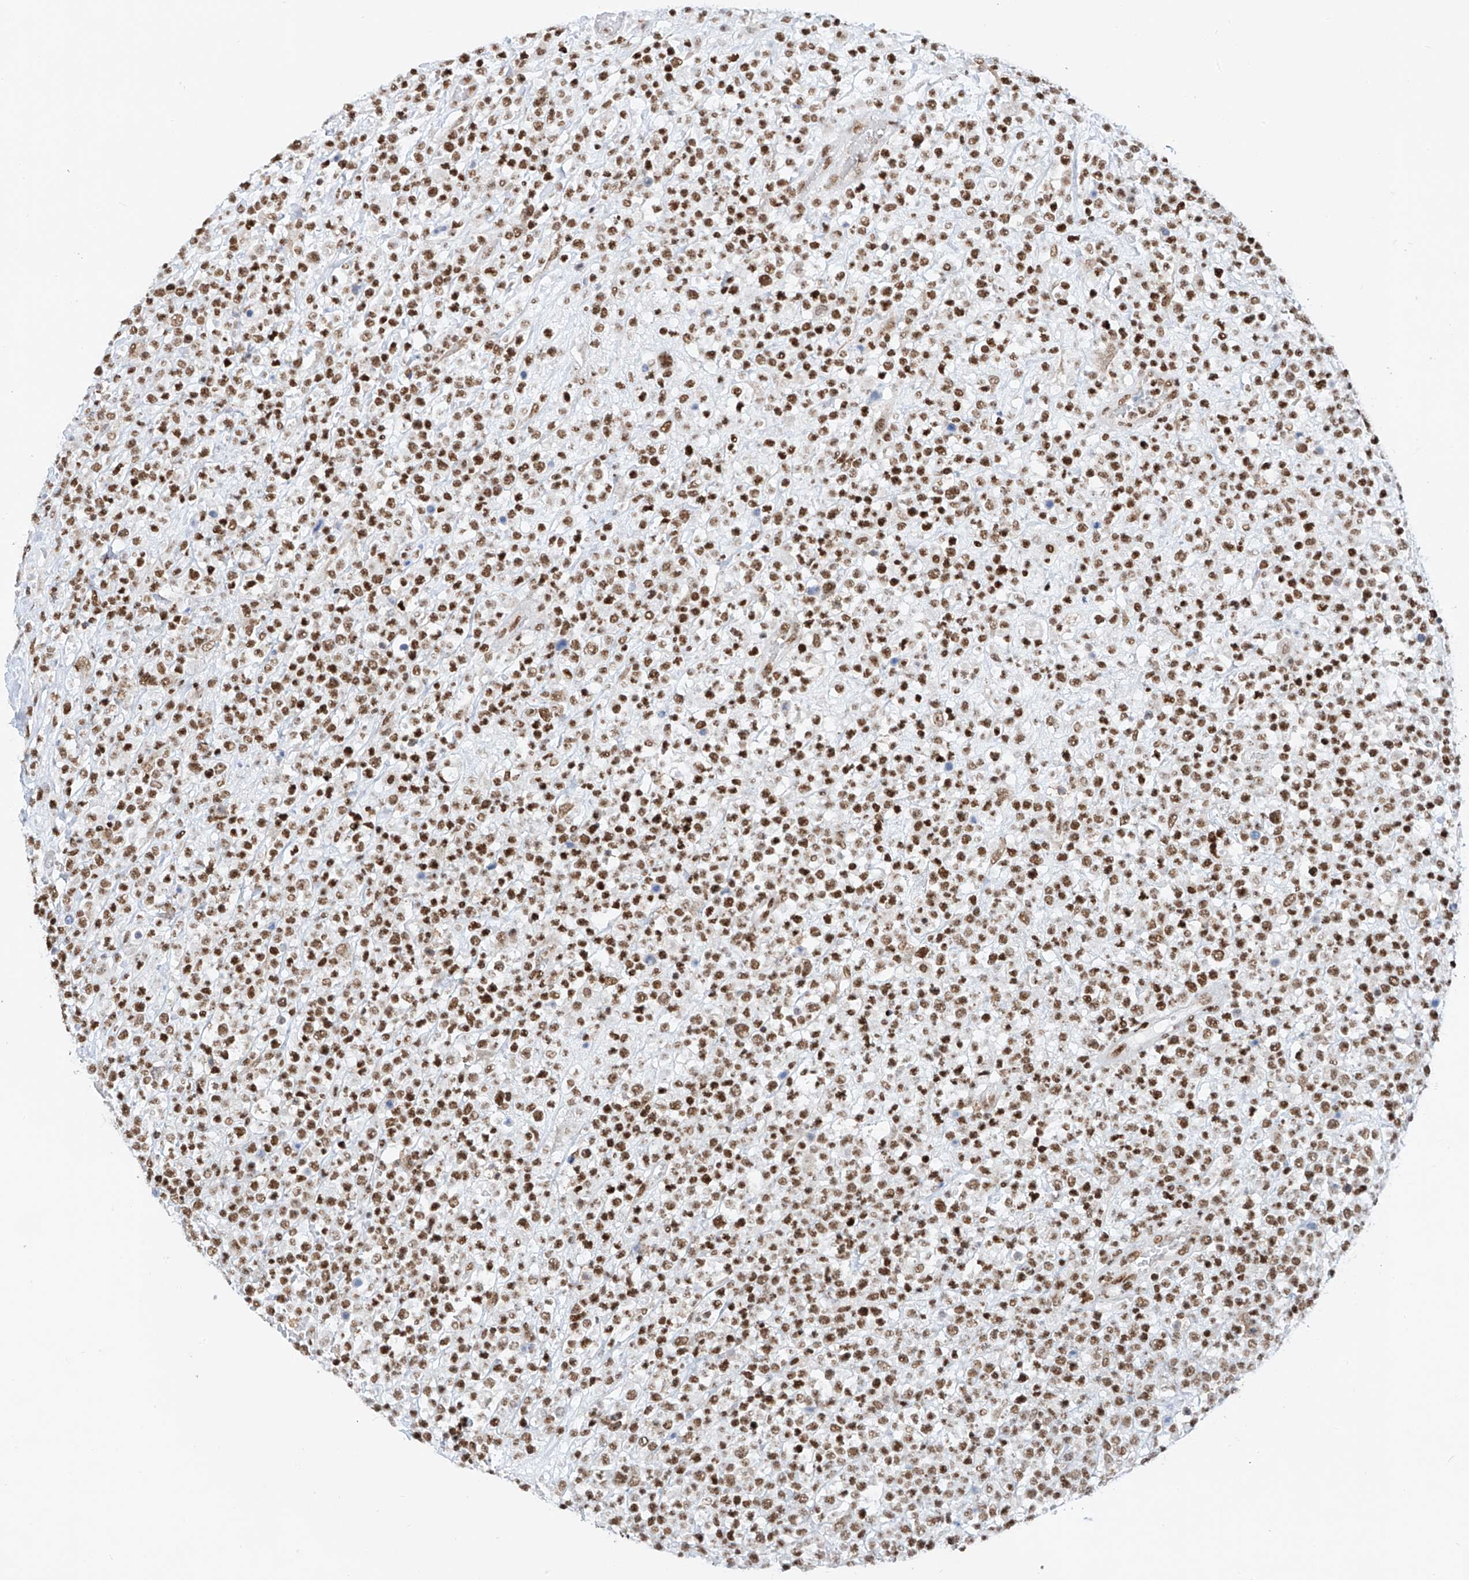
{"staining": {"intensity": "moderate", "quantity": ">75%", "location": "nuclear"}, "tissue": "lymphoma", "cell_type": "Tumor cells", "image_type": "cancer", "snomed": [{"axis": "morphology", "description": "Malignant lymphoma, non-Hodgkin's type, High grade"}, {"axis": "topography", "description": "Colon"}], "caption": "DAB (3,3'-diaminobenzidine) immunohistochemical staining of human lymphoma displays moderate nuclear protein expression in approximately >75% of tumor cells.", "gene": "TAF4", "patient": {"sex": "female", "age": 53}}